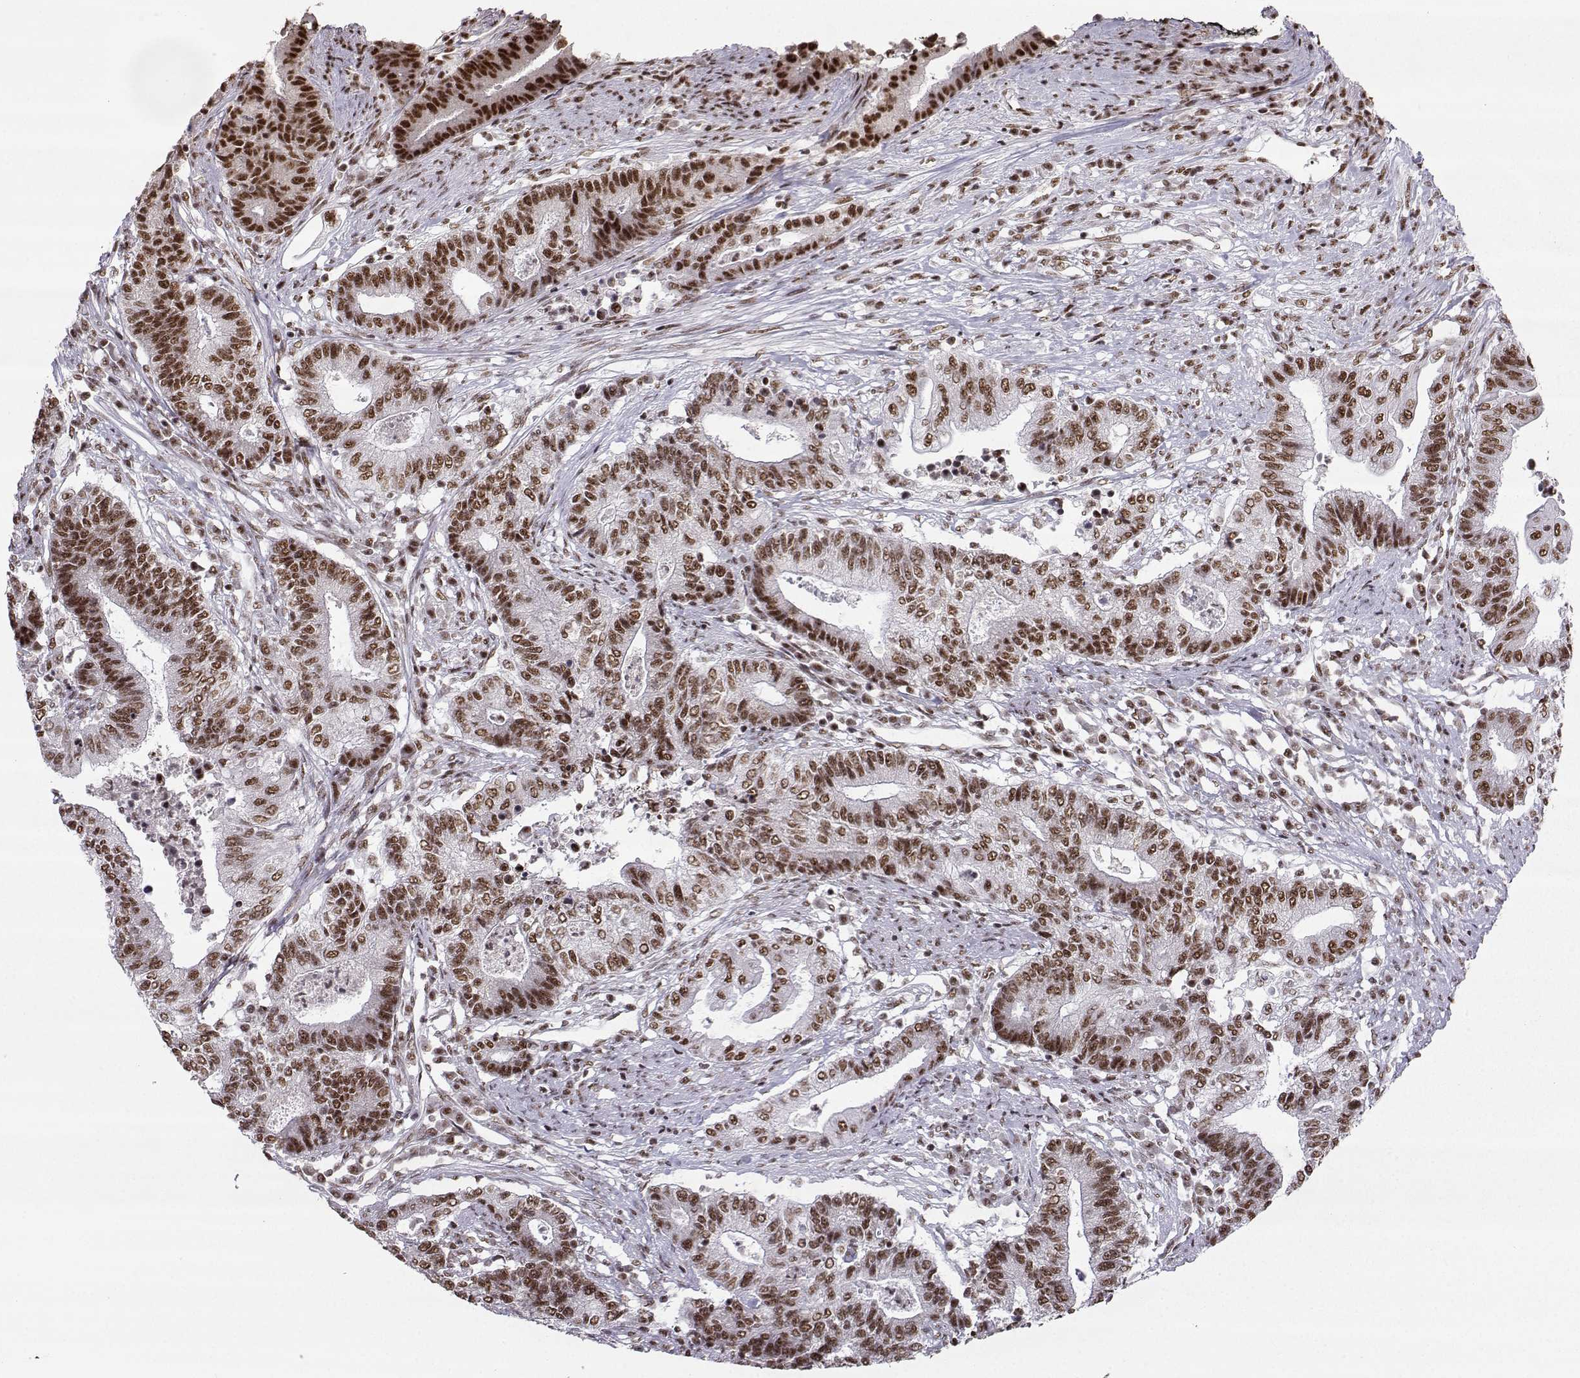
{"staining": {"intensity": "strong", "quantity": "25%-75%", "location": "nuclear"}, "tissue": "endometrial cancer", "cell_type": "Tumor cells", "image_type": "cancer", "snomed": [{"axis": "morphology", "description": "Adenocarcinoma, NOS"}, {"axis": "topography", "description": "Uterus"}, {"axis": "topography", "description": "Endometrium"}], "caption": "Adenocarcinoma (endometrial) was stained to show a protein in brown. There is high levels of strong nuclear expression in about 25%-75% of tumor cells.", "gene": "SNRPB2", "patient": {"sex": "female", "age": 54}}